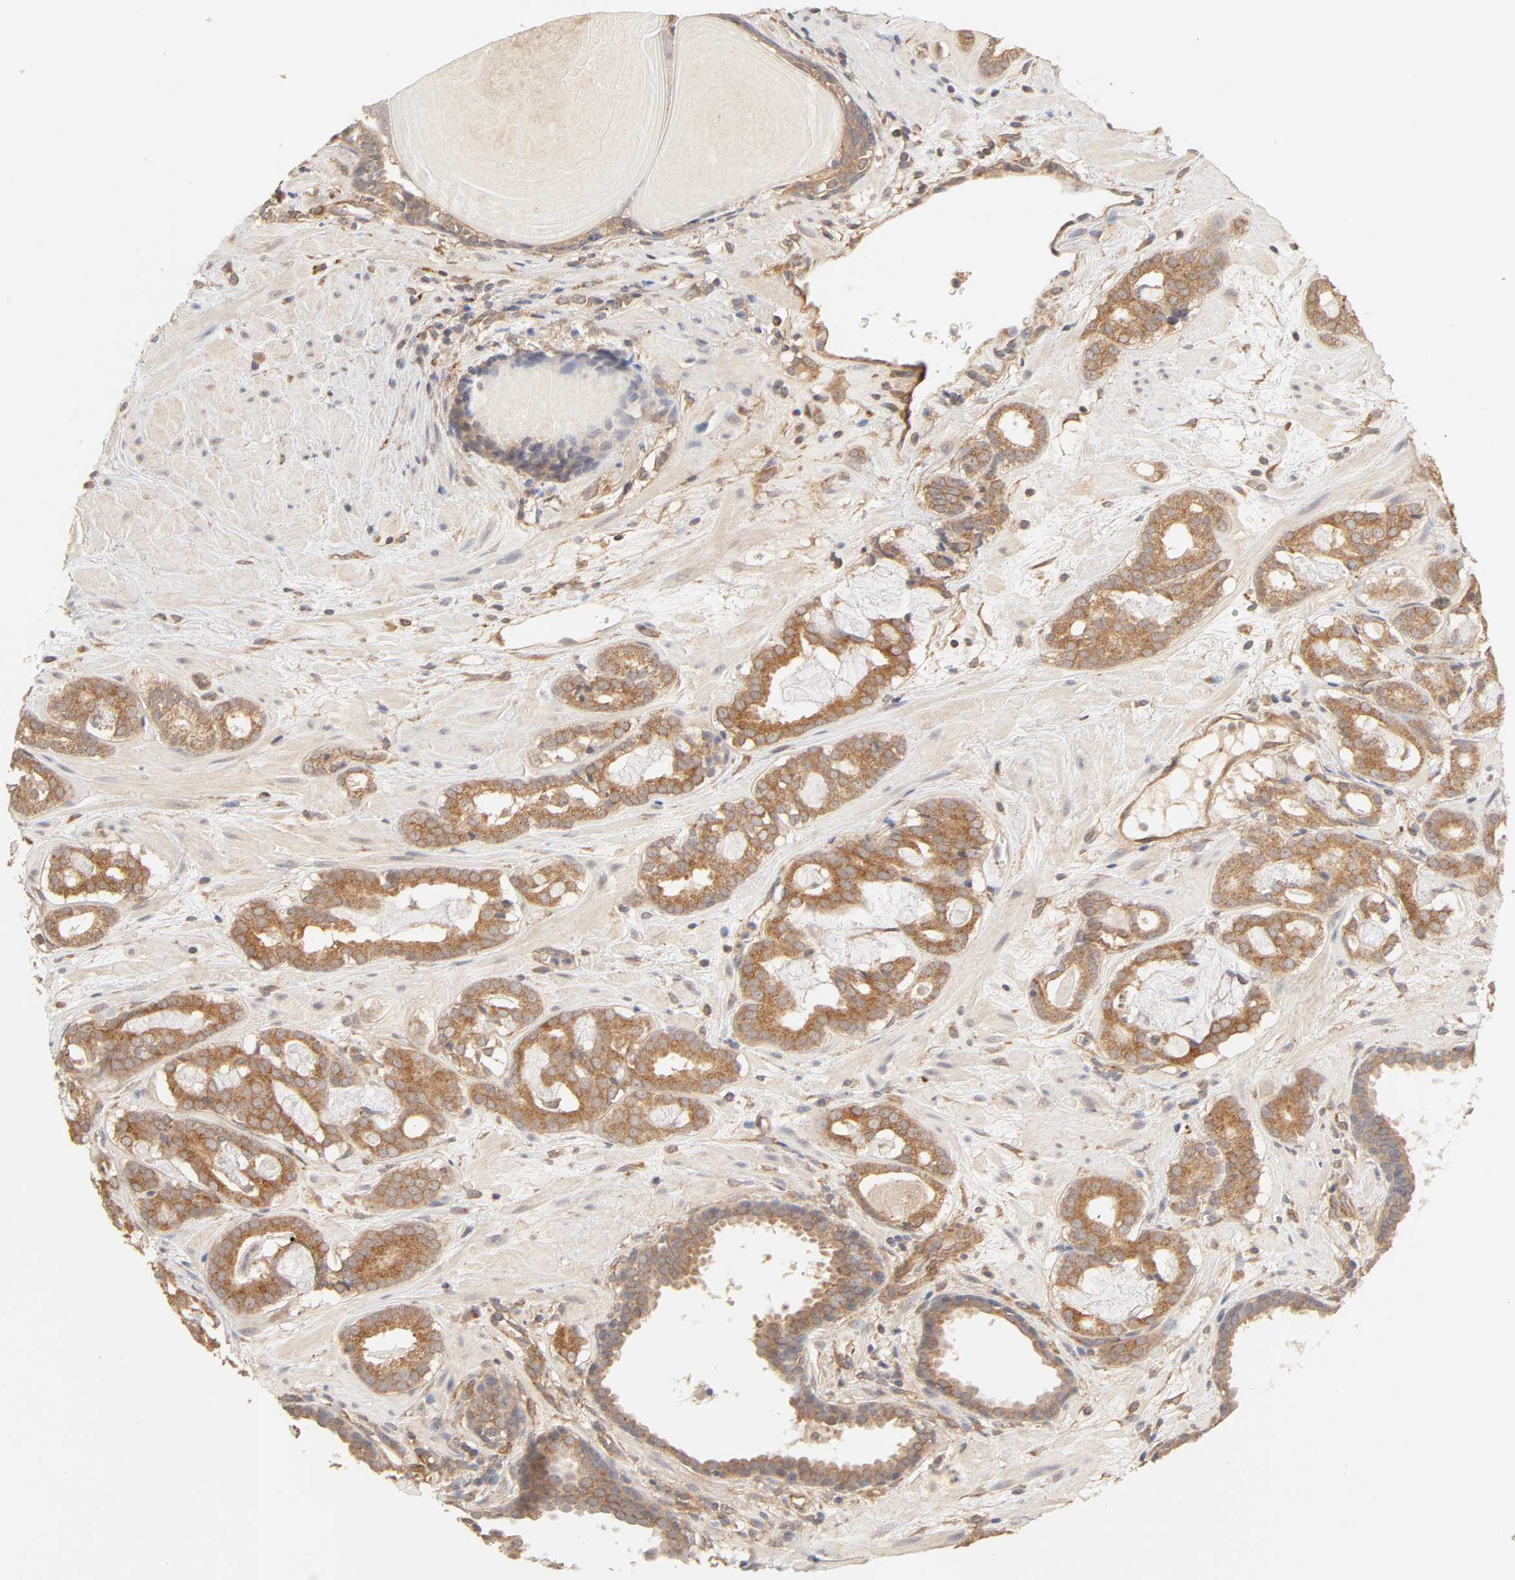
{"staining": {"intensity": "strong", "quantity": ">75%", "location": "cytoplasmic/membranous"}, "tissue": "prostate cancer", "cell_type": "Tumor cells", "image_type": "cancer", "snomed": [{"axis": "morphology", "description": "Adenocarcinoma, Low grade"}, {"axis": "topography", "description": "Prostate"}], "caption": "Brown immunohistochemical staining in human prostate cancer (adenocarcinoma (low-grade)) demonstrates strong cytoplasmic/membranous staining in approximately >75% of tumor cells.", "gene": "EPS8", "patient": {"sex": "male", "age": 57}}